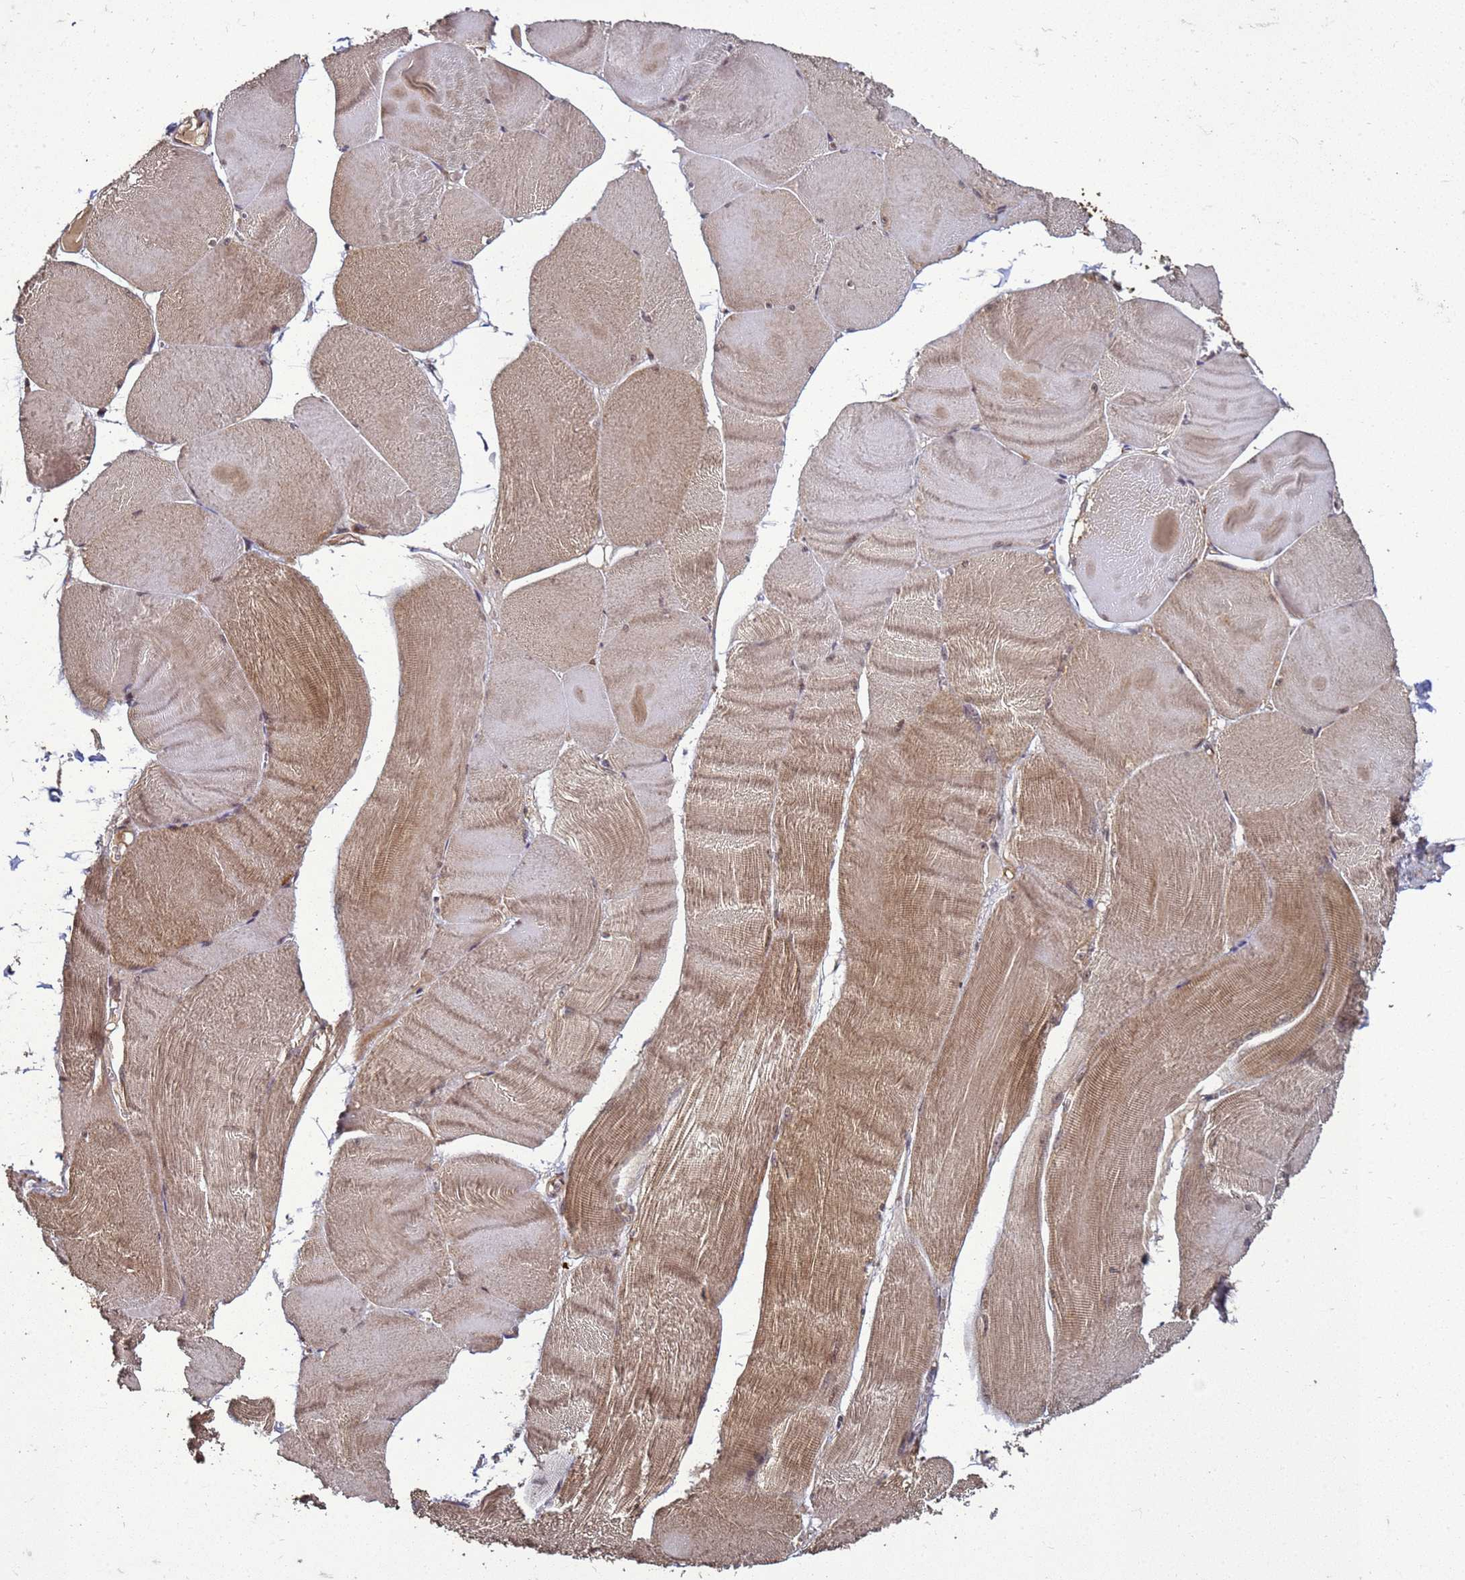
{"staining": {"intensity": "moderate", "quantity": ">75%", "location": "cytoplasmic/membranous,nuclear"}, "tissue": "skeletal muscle", "cell_type": "Myocytes", "image_type": "normal", "snomed": [{"axis": "morphology", "description": "Normal tissue, NOS"}, {"axis": "morphology", "description": "Basal cell carcinoma"}, {"axis": "topography", "description": "Skeletal muscle"}], "caption": "A micrograph of skeletal muscle stained for a protein reveals moderate cytoplasmic/membranous,nuclear brown staining in myocytes. (Brightfield microscopy of DAB IHC at high magnification).", "gene": "CRBN", "patient": {"sex": "female", "age": 64}}